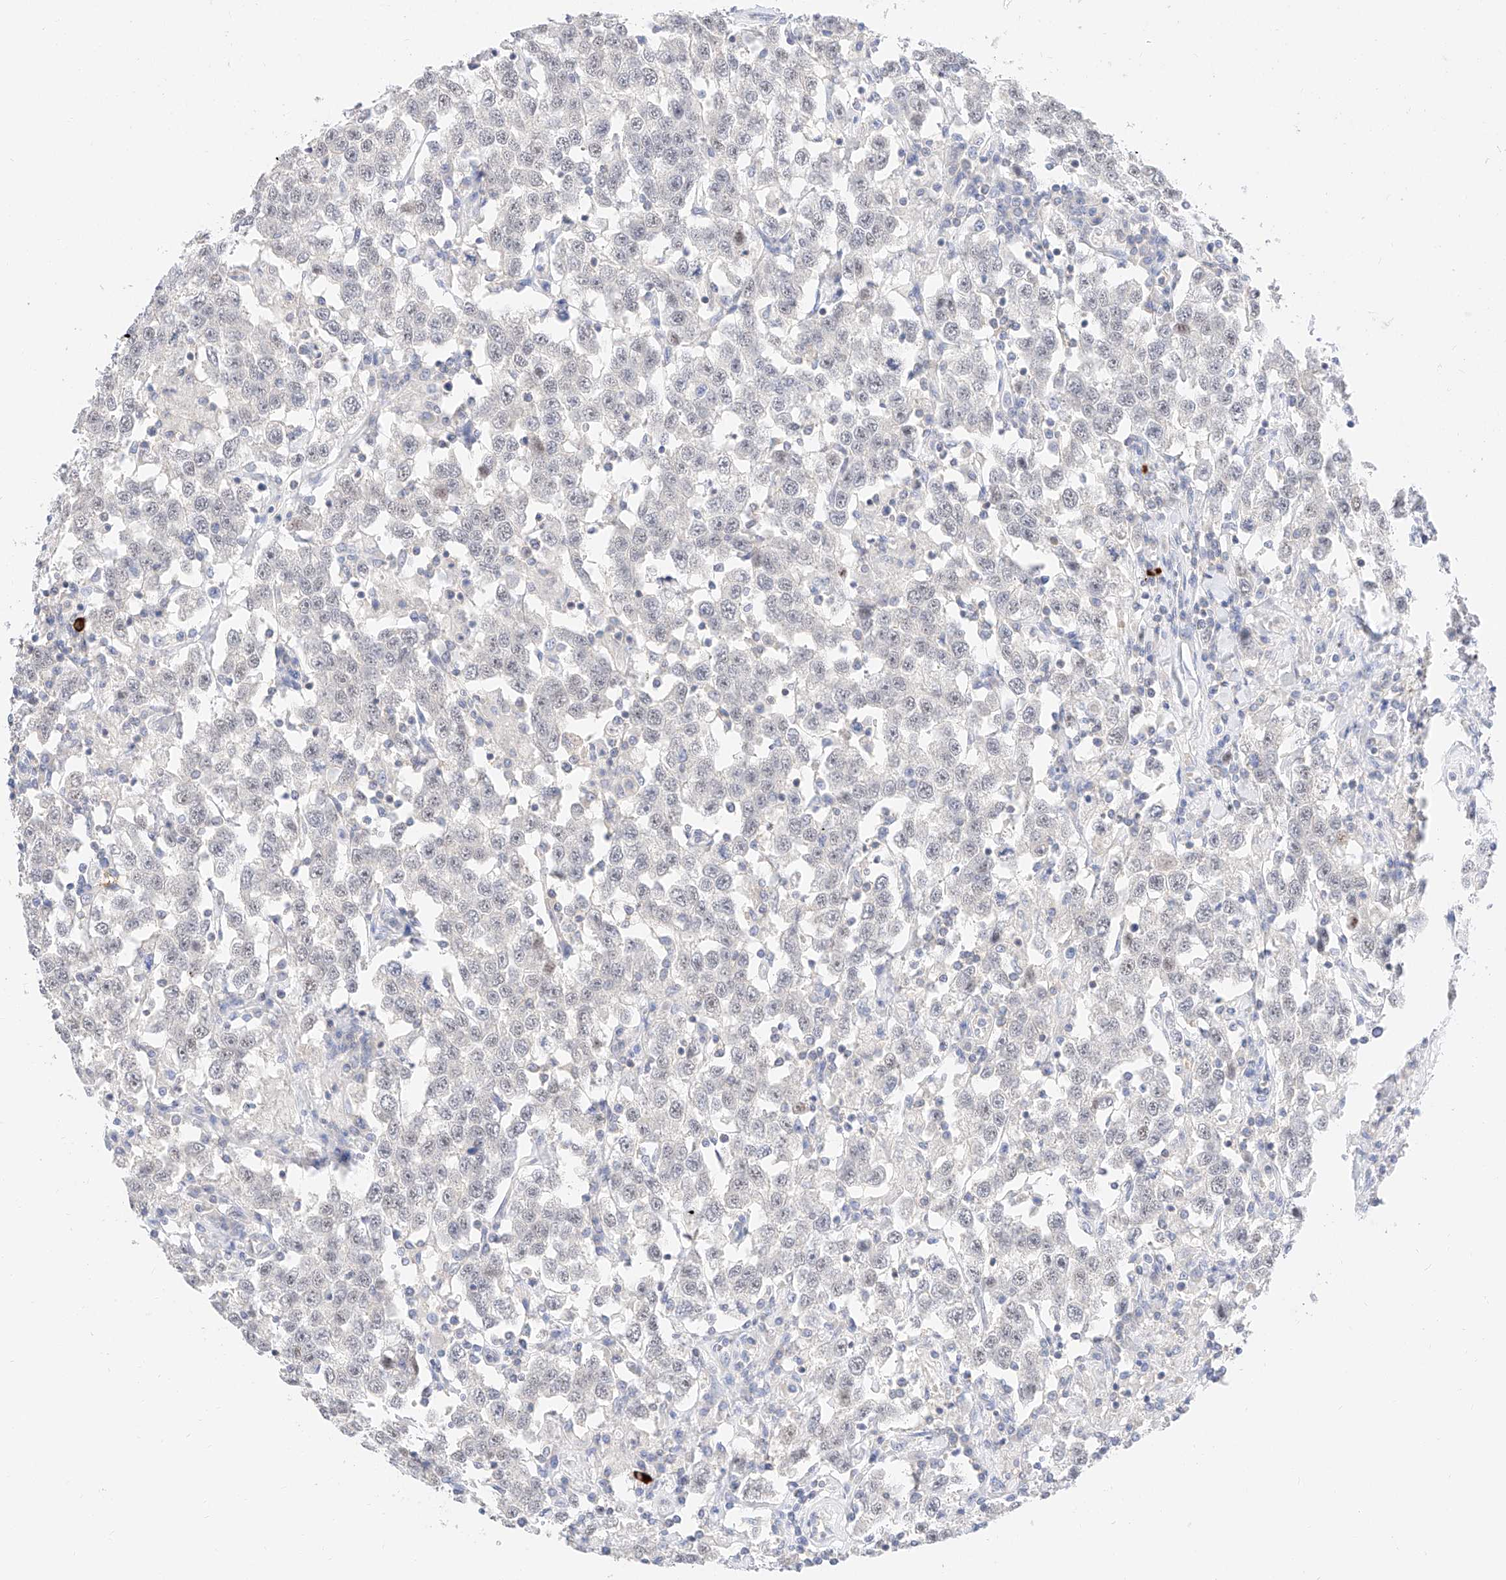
{"staining": {"intensity": "negative", "quantity": "none", "location": "none"}, "tissue": "testis cancer", "cell_type": "Tumor cells", "image_type": "cancer", "snomed": [{"axis": "morphology", "description": "Seminoma, NOS"}, {"axis": "topography", "description": "Testis"}], "caption": "This is an IHC photomicrograph of testis cancer (seminoma). There is no staining in tumor cells.", "gene": "CDCP2", "patient": {"sex": "male", "age": 41}}